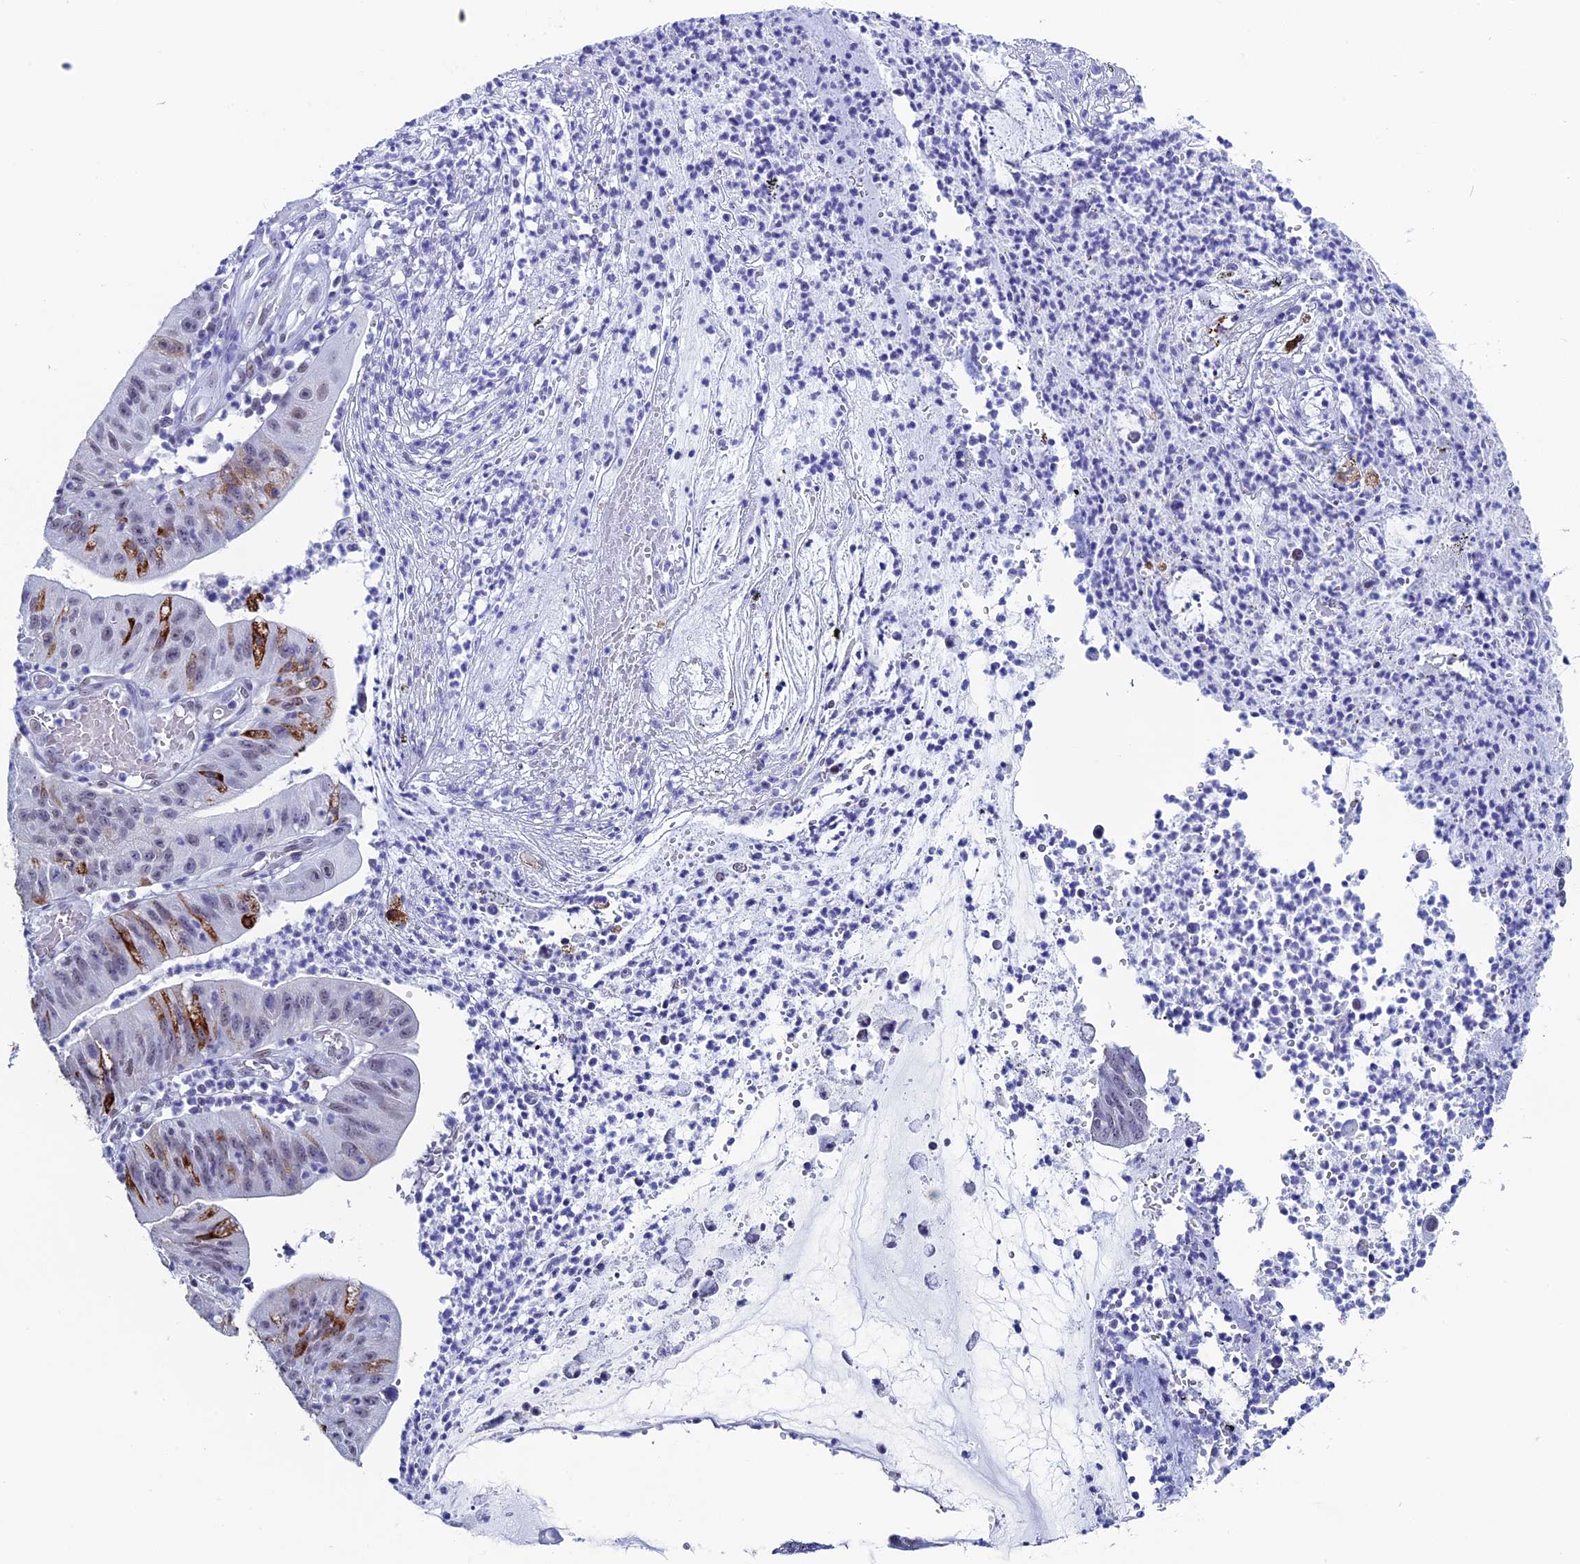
{"staining": {"intensity": "moderate", "quantity": "<25%", "location": "cytoplasmic/membranous"}, "tissue": "stomach cancer", "cell_type": "Tumor cells", "image_type": "cancer", "snomed": [{"axis": "morphology", "description": "Adenocarcinoma, NOS"}, {"axis": "topography", "description": "Stomach"}], "caption": "A histopathology image of human stomach cancer (adenocarcinoma) stained for a protein reveals moderate cytoplasmic/membranous brown staining in tumor cells.", "gene": "CD2BP2", "patient": {"sex": "male", "age": 59}}